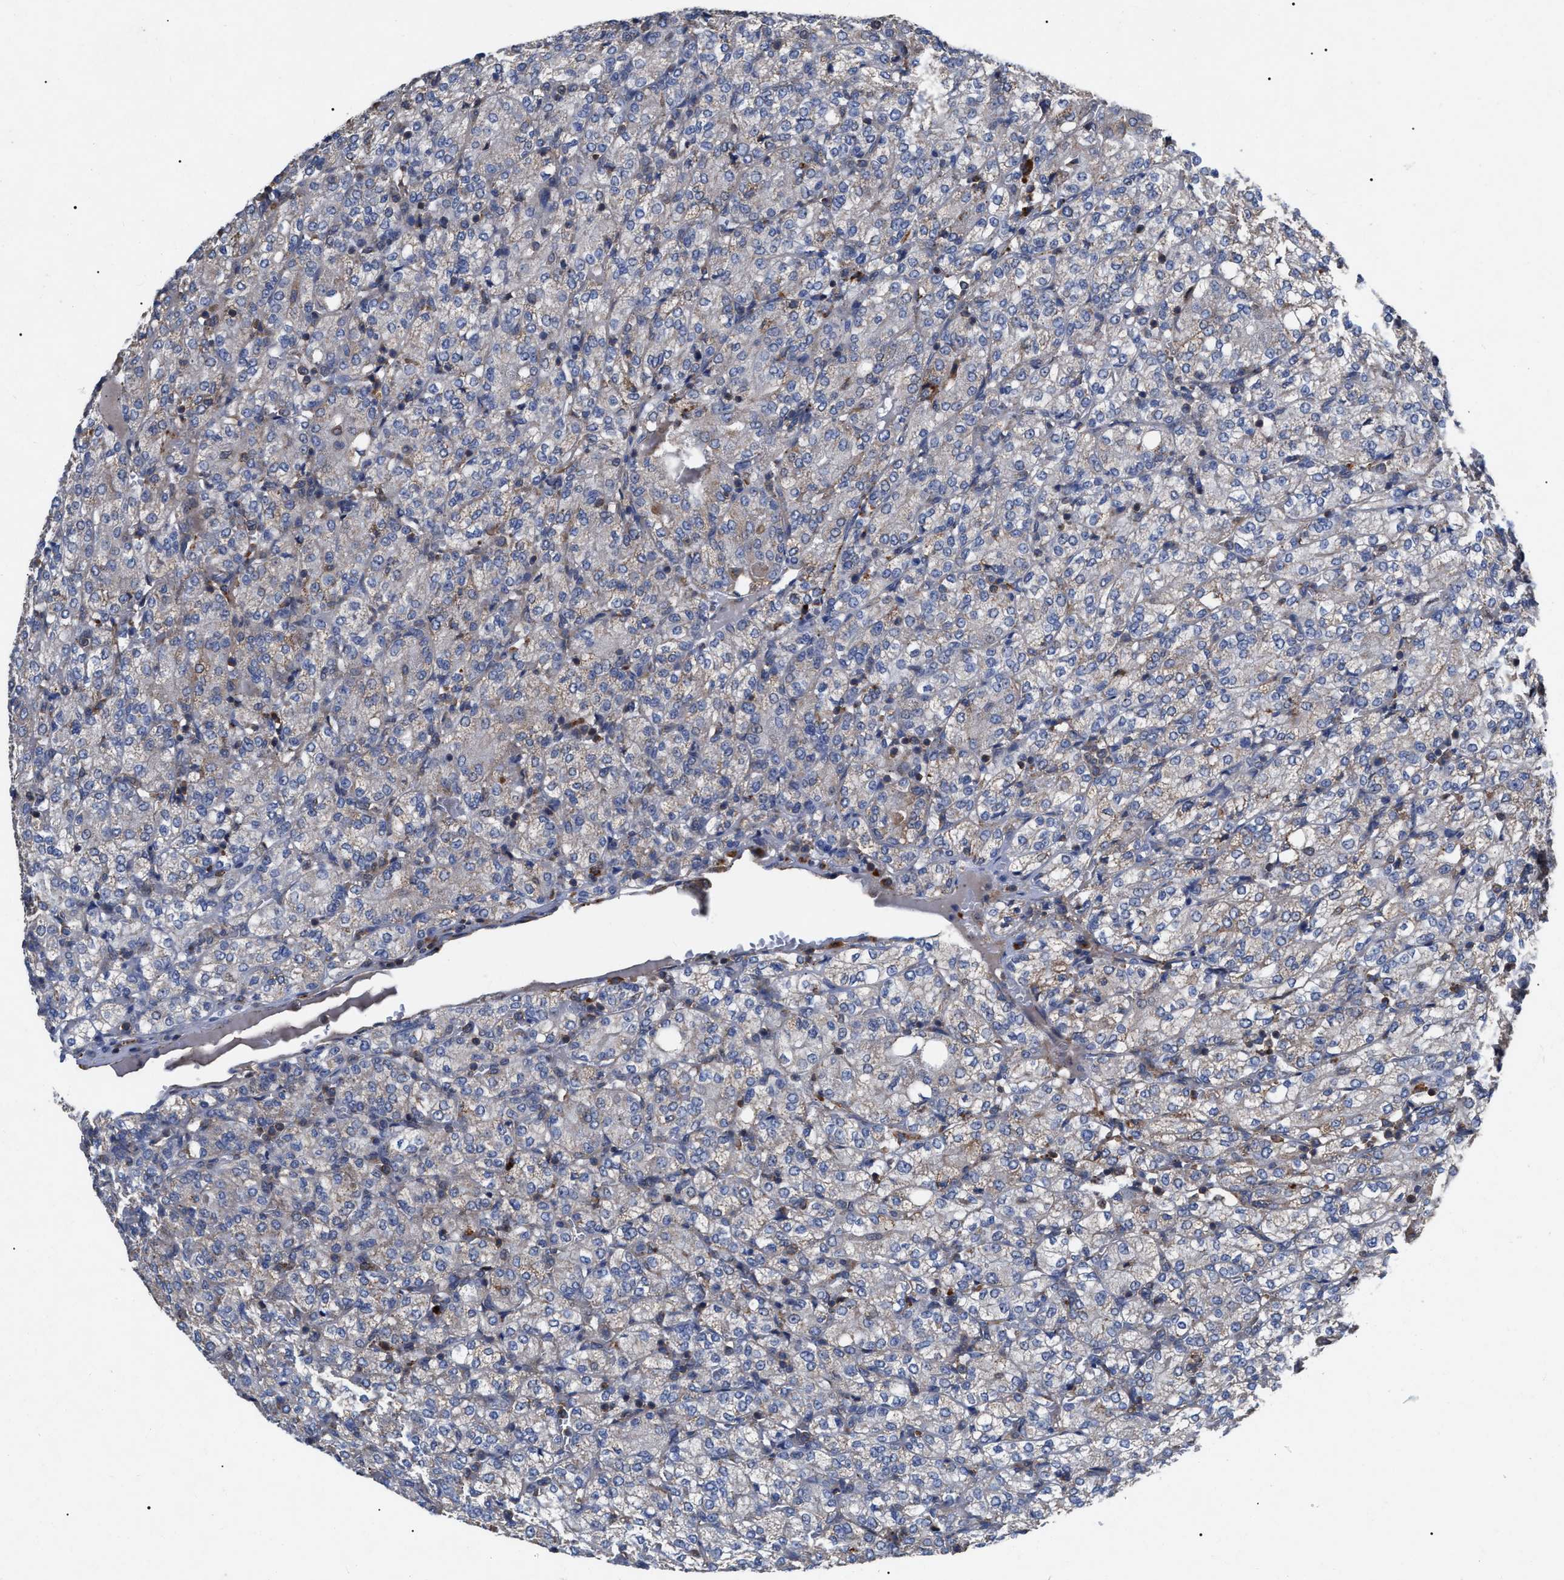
{"staining": {"intensity": "negative", "quantity": "none", "location": "none"}, "tissue": "renal cancer", "cell_type": "Tumor cells", "image_type": "cancer", "snomed": [{"axis": "morphology", "description": "Adenocarcinoma, NOS"}, {"axis": "topography", "description": "Kidney"}], "caption": "The IHC photomicrograph has no significant expression in tumor cells of renal cancer tissue.", "gene": "FAM171A2", "patient": {"sex": "male", "age": 77}}